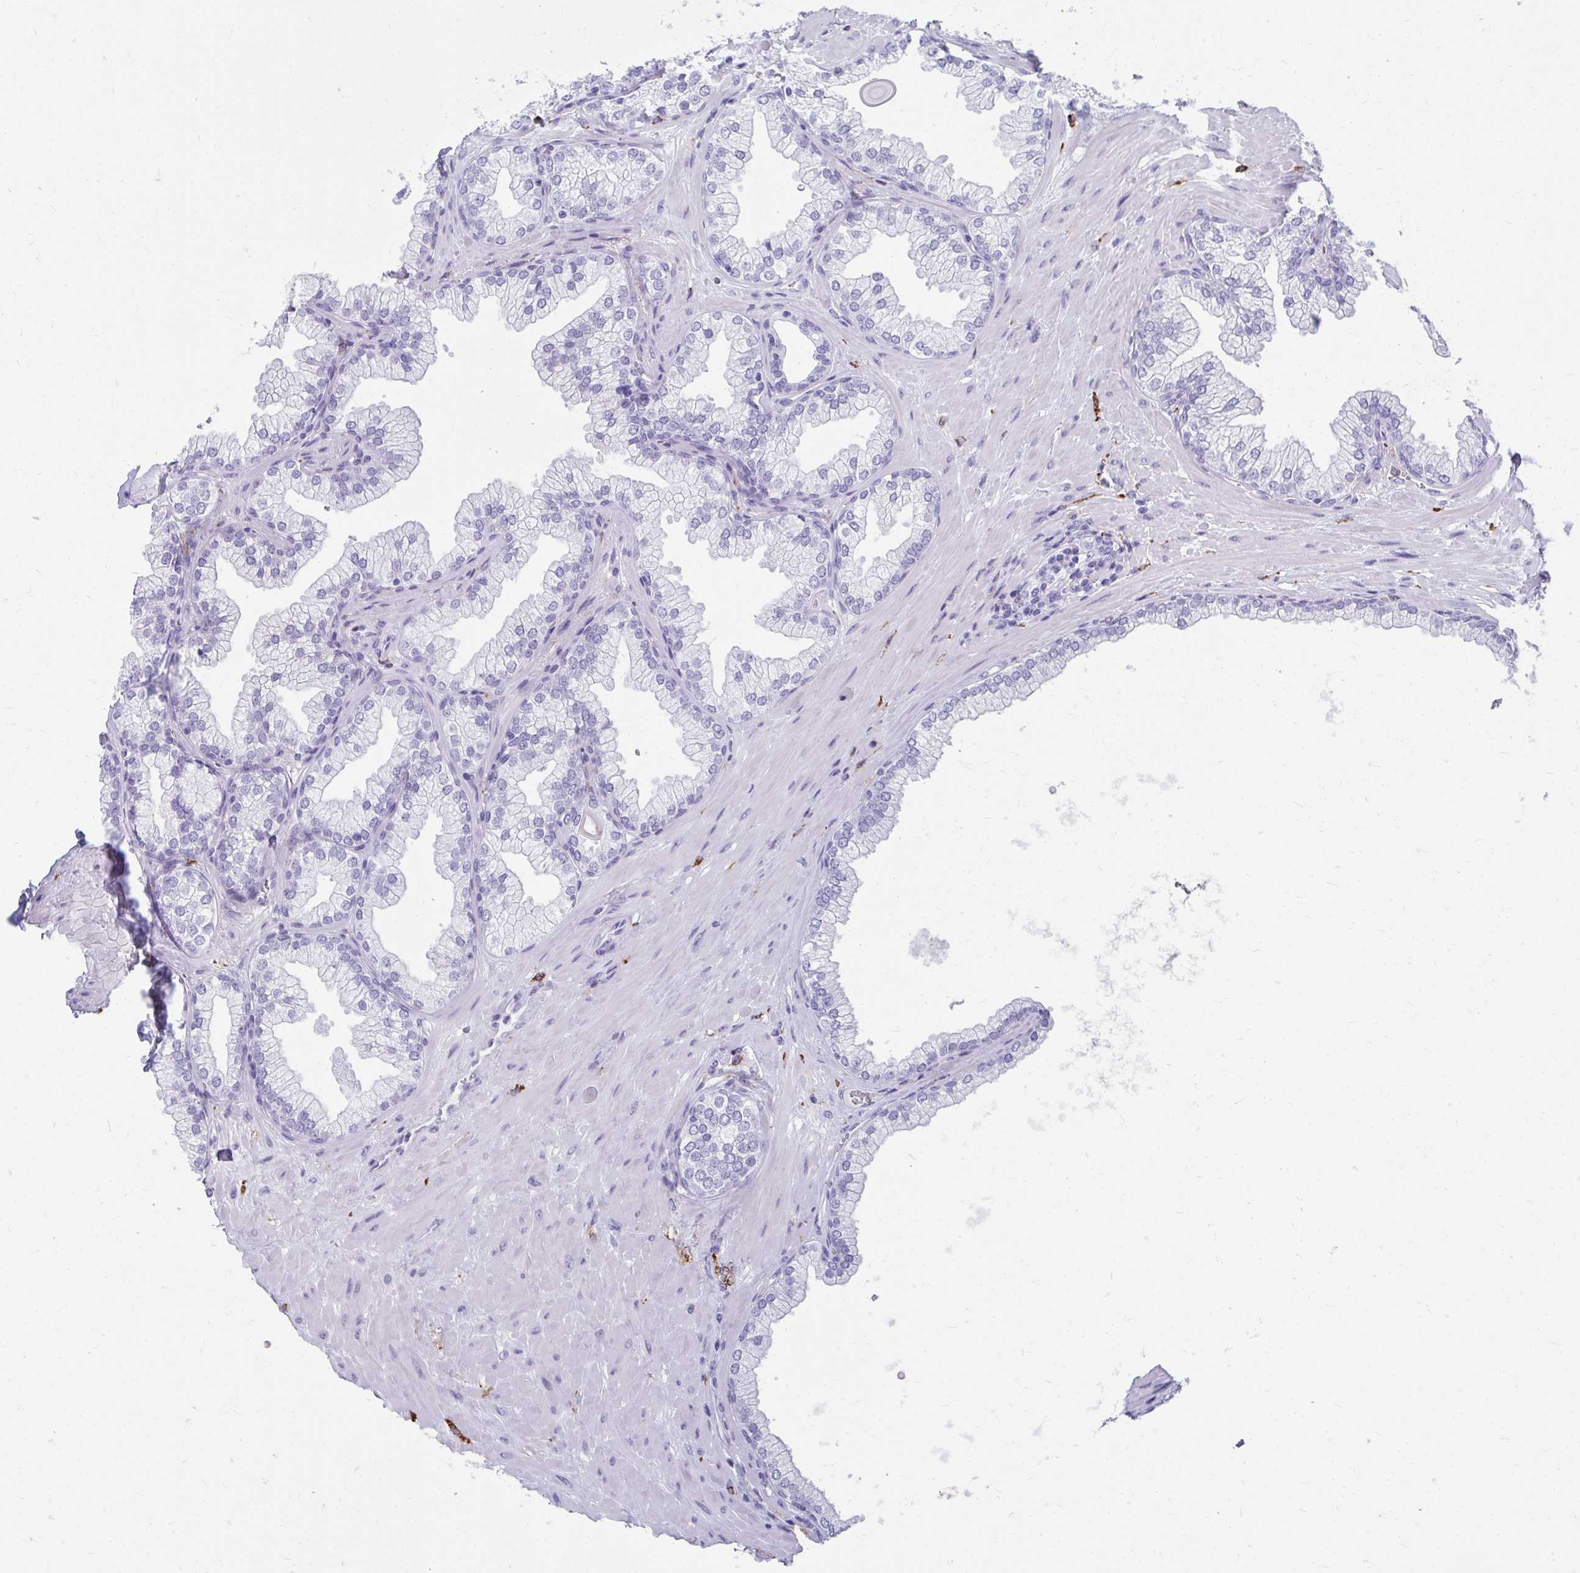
{"staining": {"intensity": "negative", "quantity": "none", "location": "none"}, "tissue": "prostate", "cell_type": "Glandular cells", "image_type": "normal", "snomed": [{"axis": "morphology", "description": "Normal tissue, NOS"}, {"axis": "topography", "description": "Prostate"}, {"axis": "topography", "description": "Peripheral nerve tissue"}], "caption": "The micrograph shows no staining of glandular cells in unremarkable prostate. (Stains: DAB immunohistochemistry with hematoxylin counter stain, Microscopy: brightfield microscopy at high magnification).", "gene": "CD163", "patient": {"sex": "male", "age": 61}}